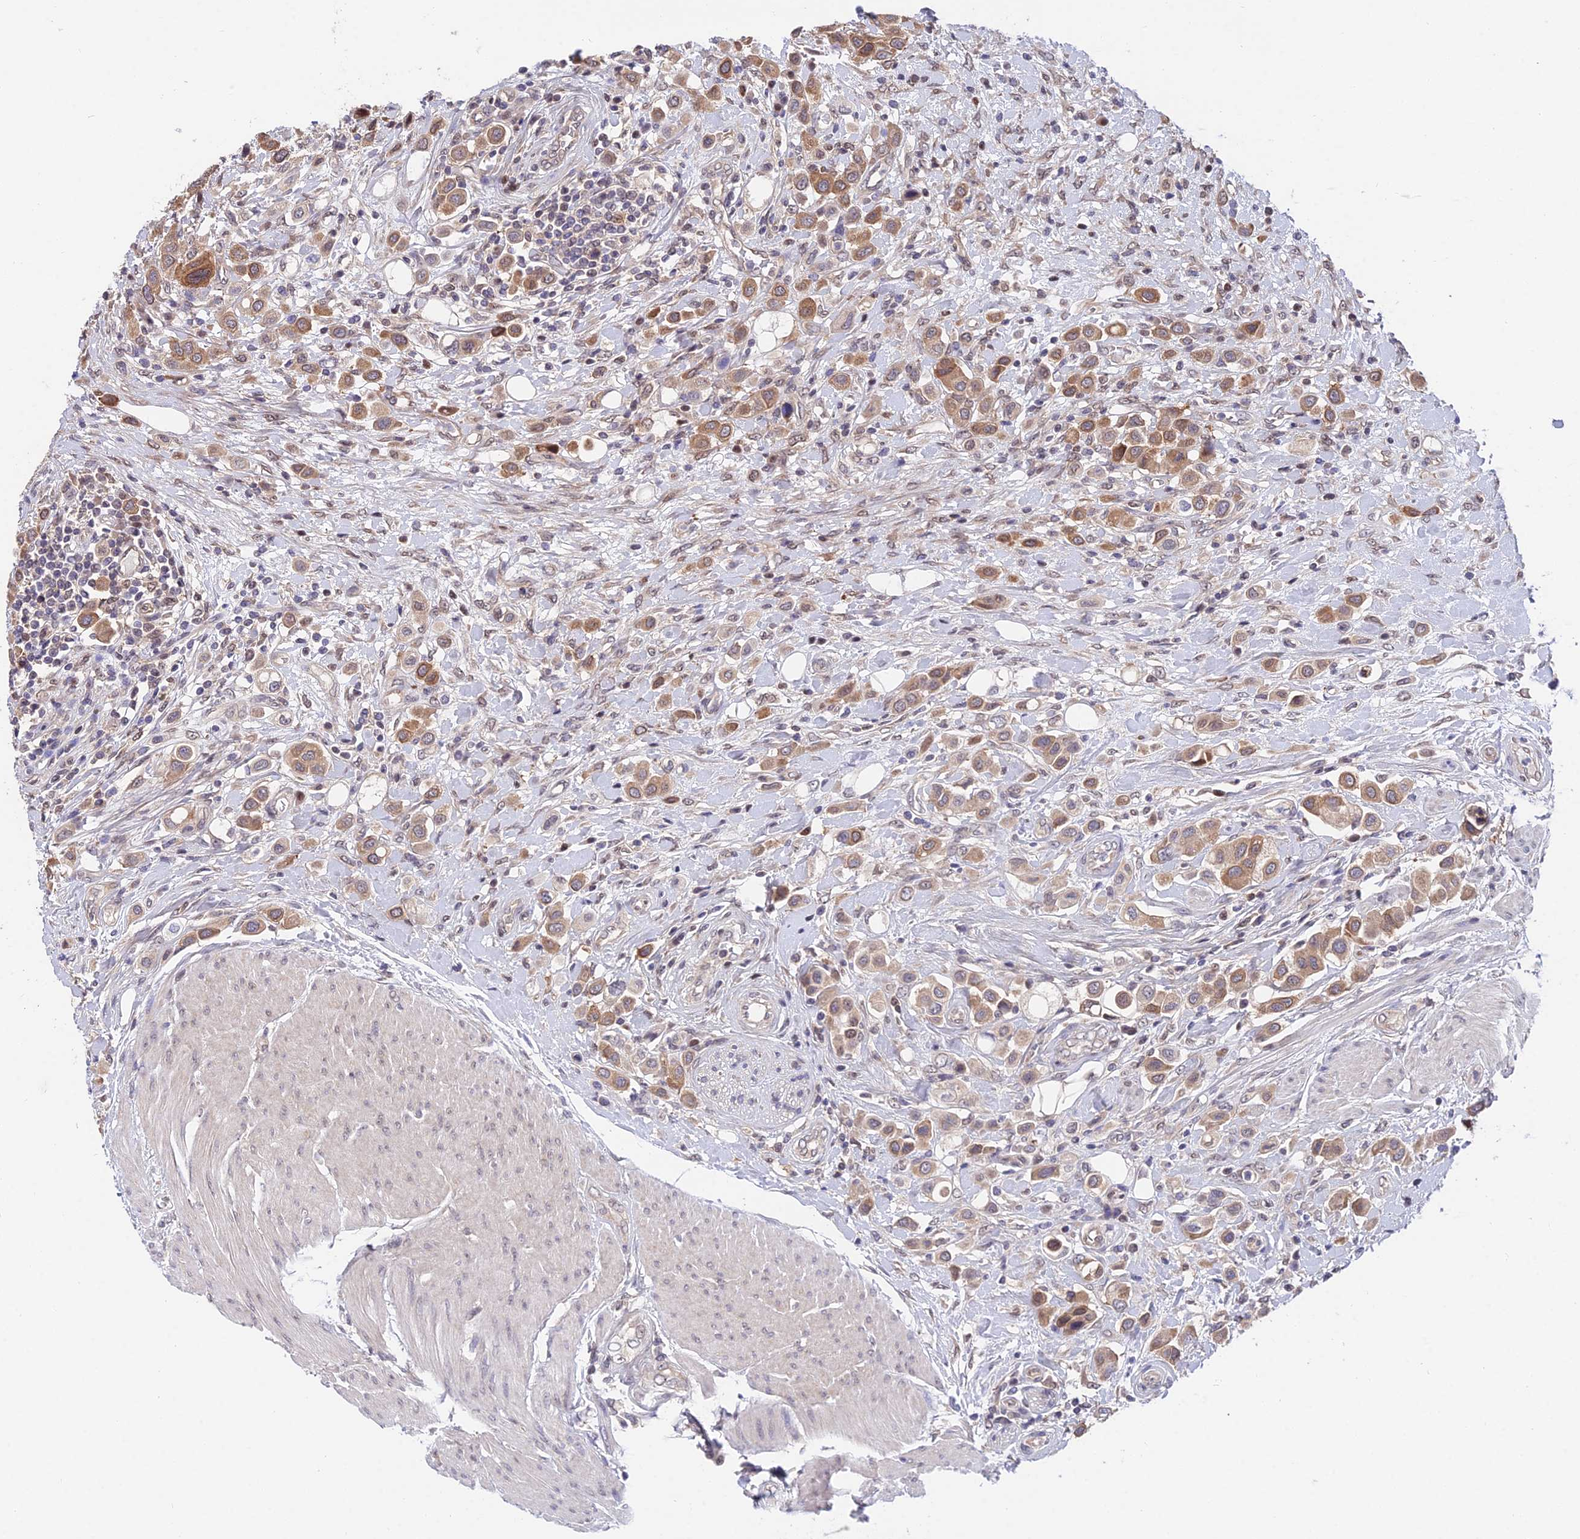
{"staining": {"intensity": "moderate", "quantity": ">75%", "location": "cytoplasmic/membranous"}, "tissue": "urothelial cancer", "cell_type": "Tumor cells", "image_type": "cancer", "snomed": [{"axis": "morphology", "description": "Urothelial carcinoma, High grade"}, {"axis": "topography", "description": "Urinary bladder"}], "caption": "Immunohistochemistry histopathology image of human urothelial carcinoma (high-grade) stained for a protein (brown), which exhibits medium levels of moderate cytoplasmic/membranous positivity in approximately >75% of tumor cells.", "gene": "INPP4A", "patient": {"sex": "male", "age": 50}}